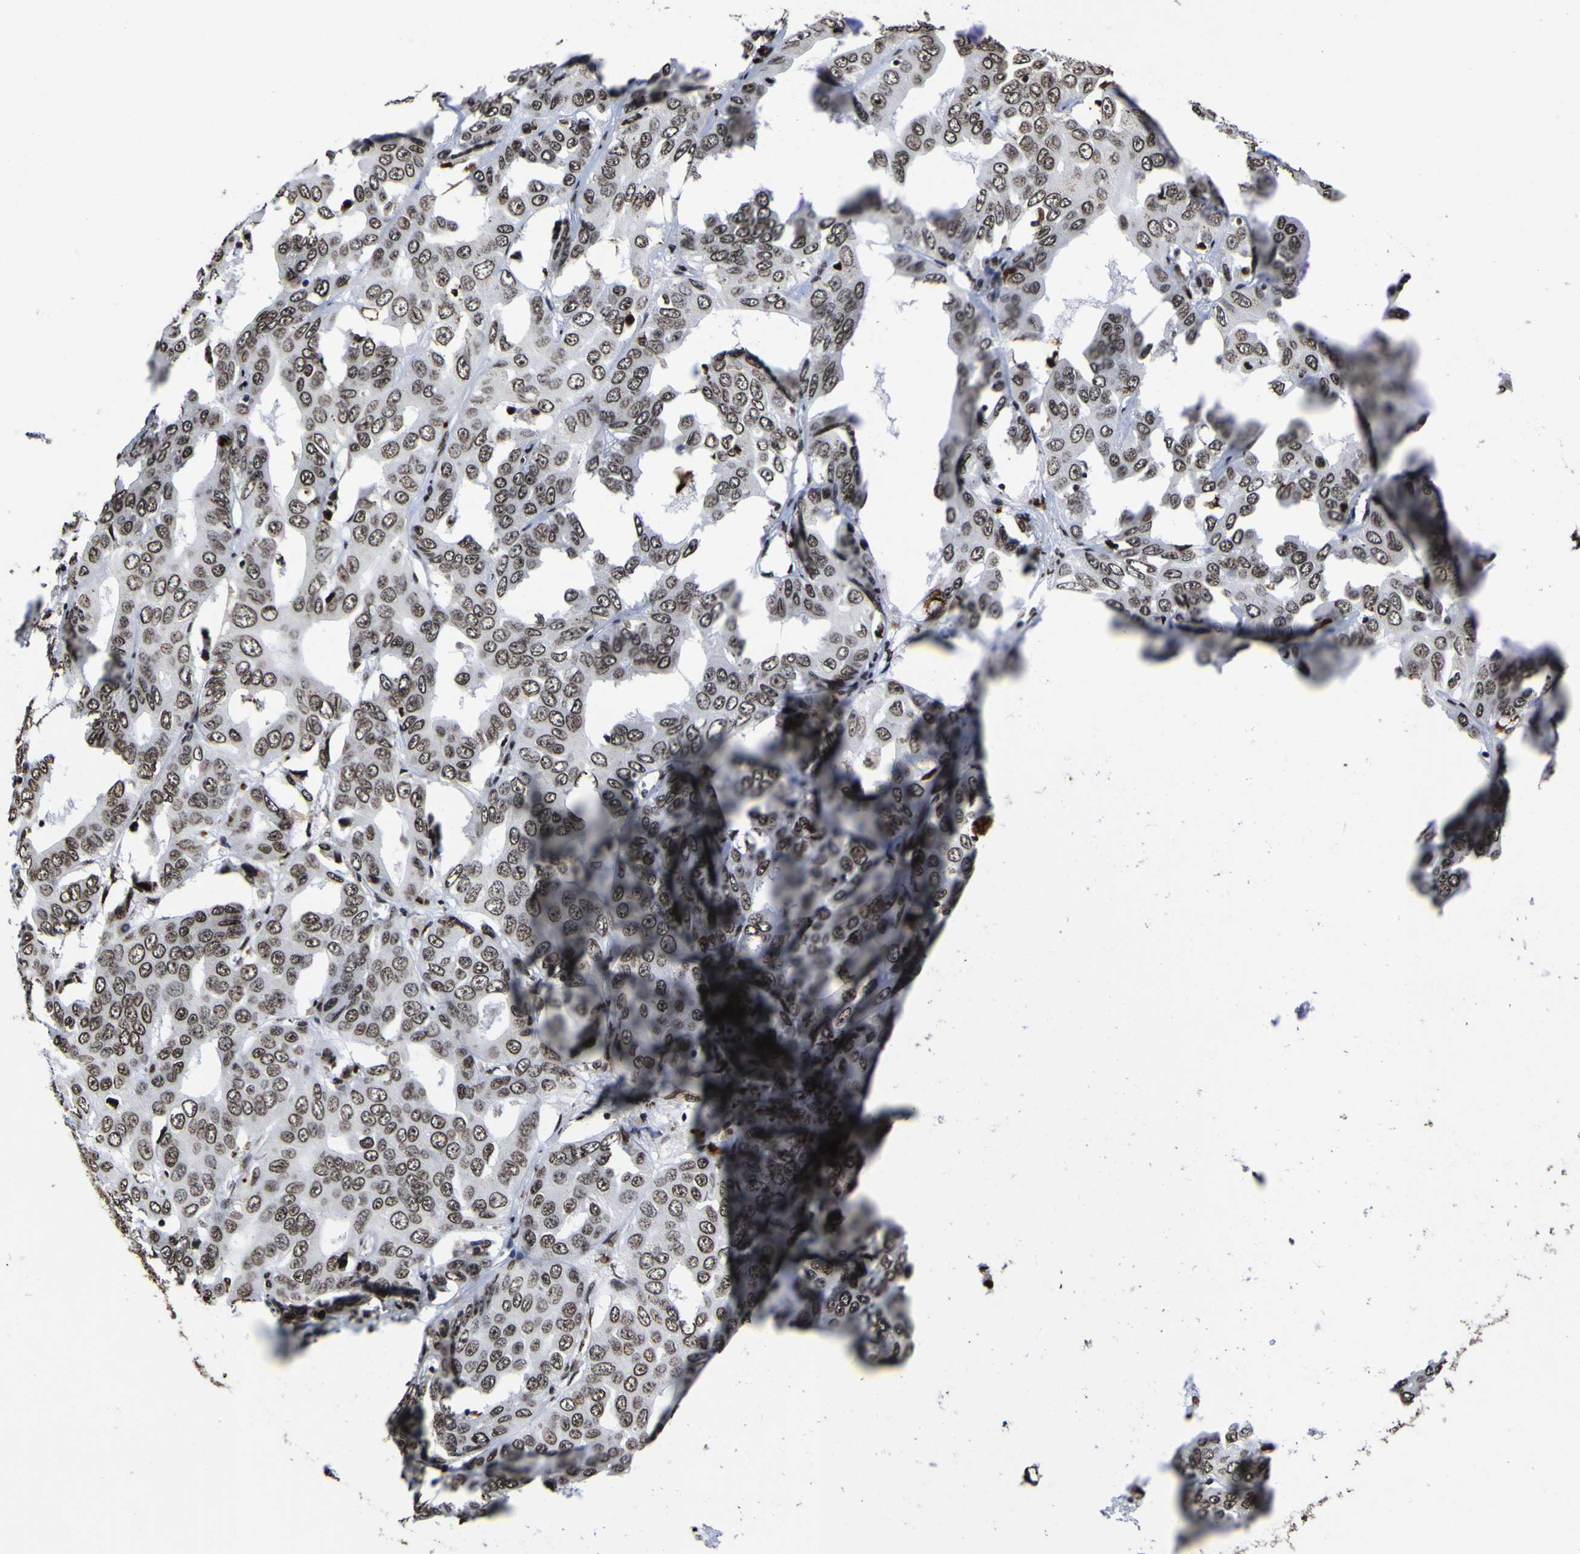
{"staining": {"intensity": "moderate", "quantity": ">75%", "location": "nuclear"}, "tissue": "liver cancer", "cell_type": "Tumor cells", "image_type": "cancer", "snomed": [{"axis": "morphology", "description": "Cholangiocarcinoma"}, {"axis": "topography", "description": "Liver"}], "caption": "Immunohistochemical staining of liver cancer (cholangiocarcinoma) demonstrates medium levels of moderate nuclear protein positivity in about >75% of tumor cells.", "gene": "PIAS1", "patient": {"sex": "female", "age": 52}}